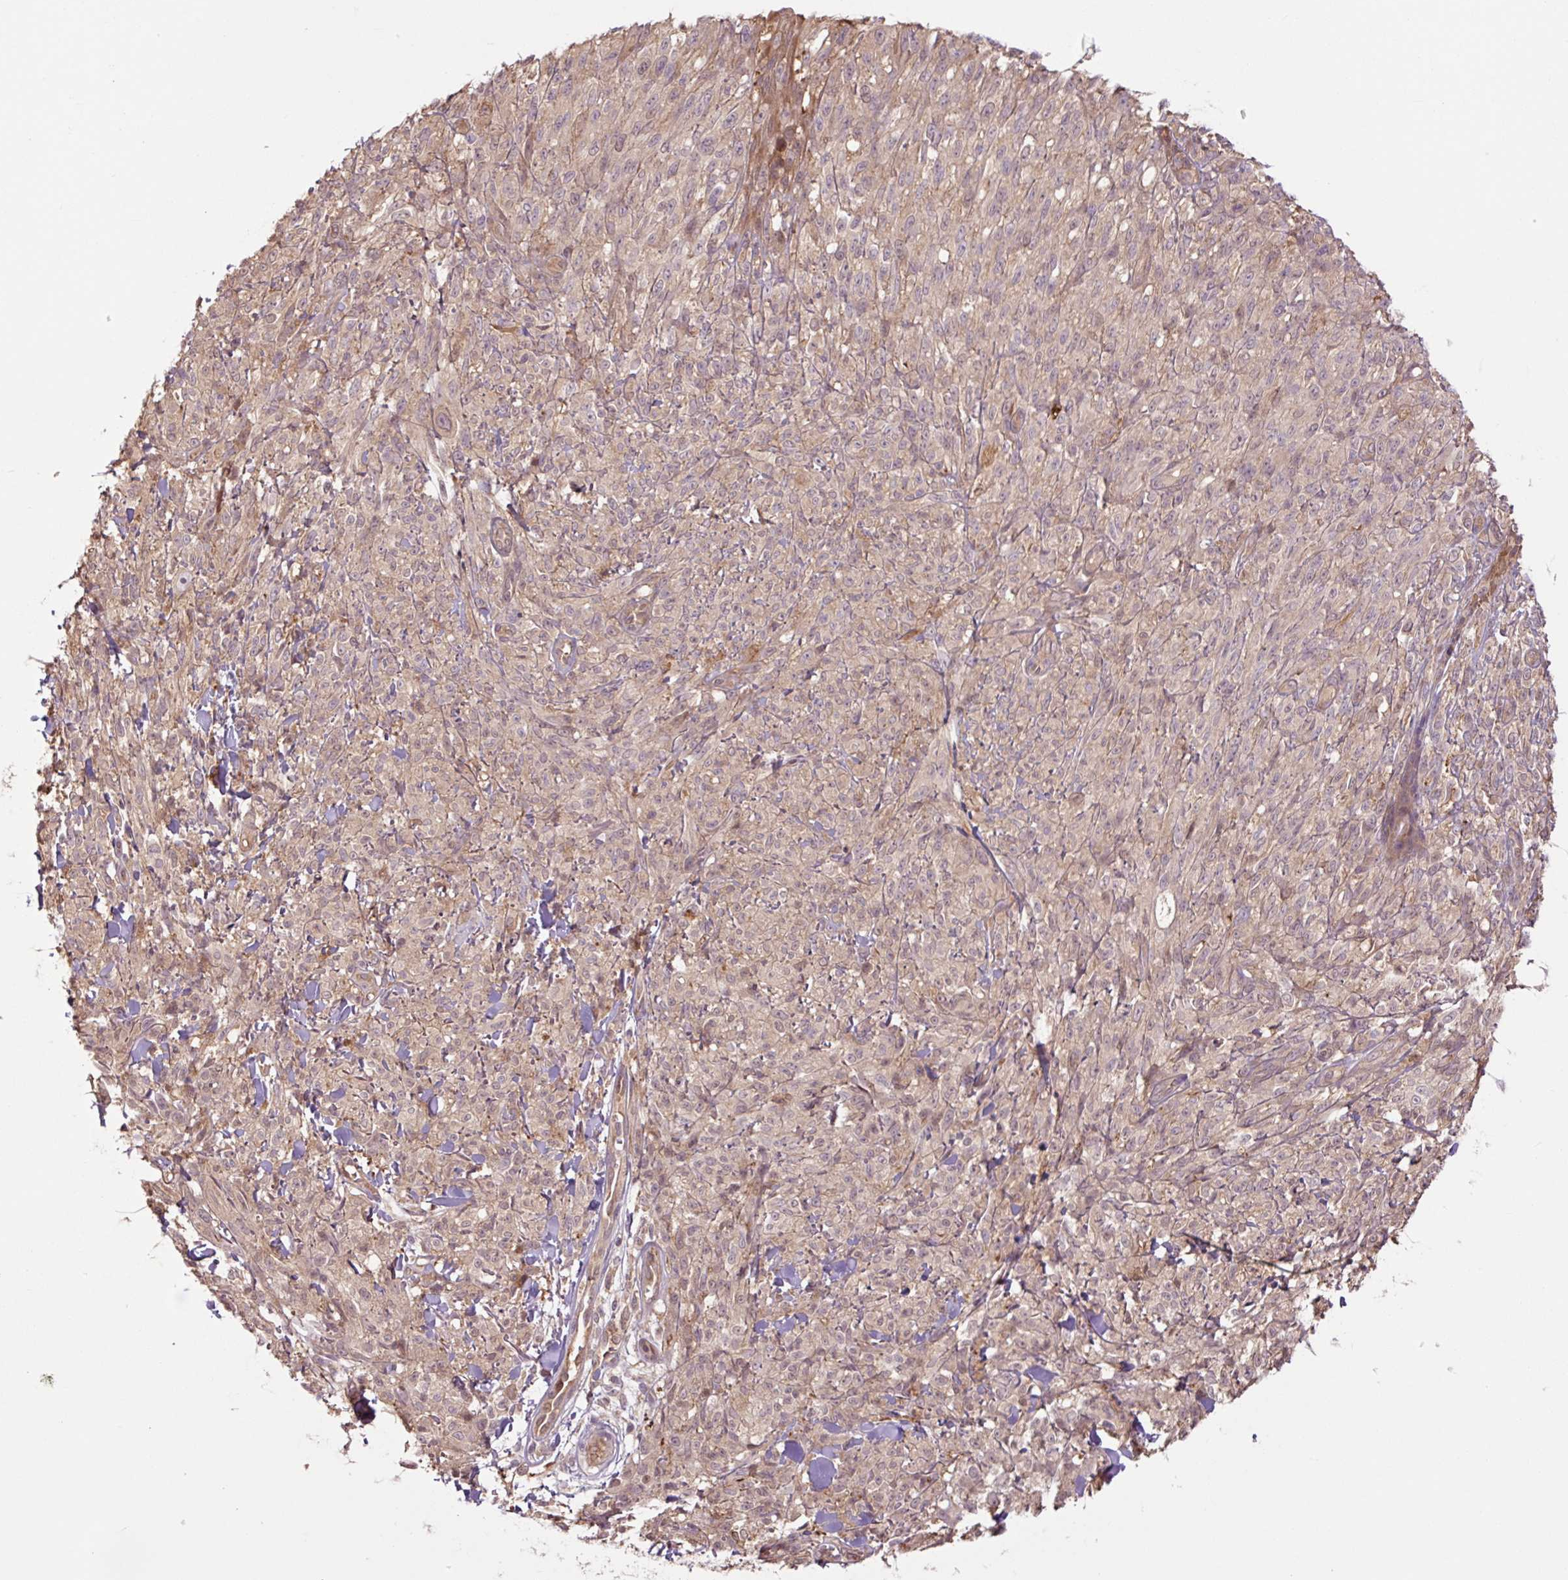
{"staining": {"intensity": "weak", "quantity": ">75%", "location": "cytoplasmic/membranous"}, "tissue": "melanoma", "cell_type": "Tumor cells", "image_type": "cancer", "snomed": [{"axis": "morphology", "description": "Malignant melanoma, NOS"}, {"axis": "topography", "description": "Skin of upper arm"}], "caption": "Weak cytoplasmic/membranous protein positivity is appreciated in approximately >75% of tumor cells in melanoma.", "gene": "TPT1", "patient": {"sex": "female", "age": 65}}